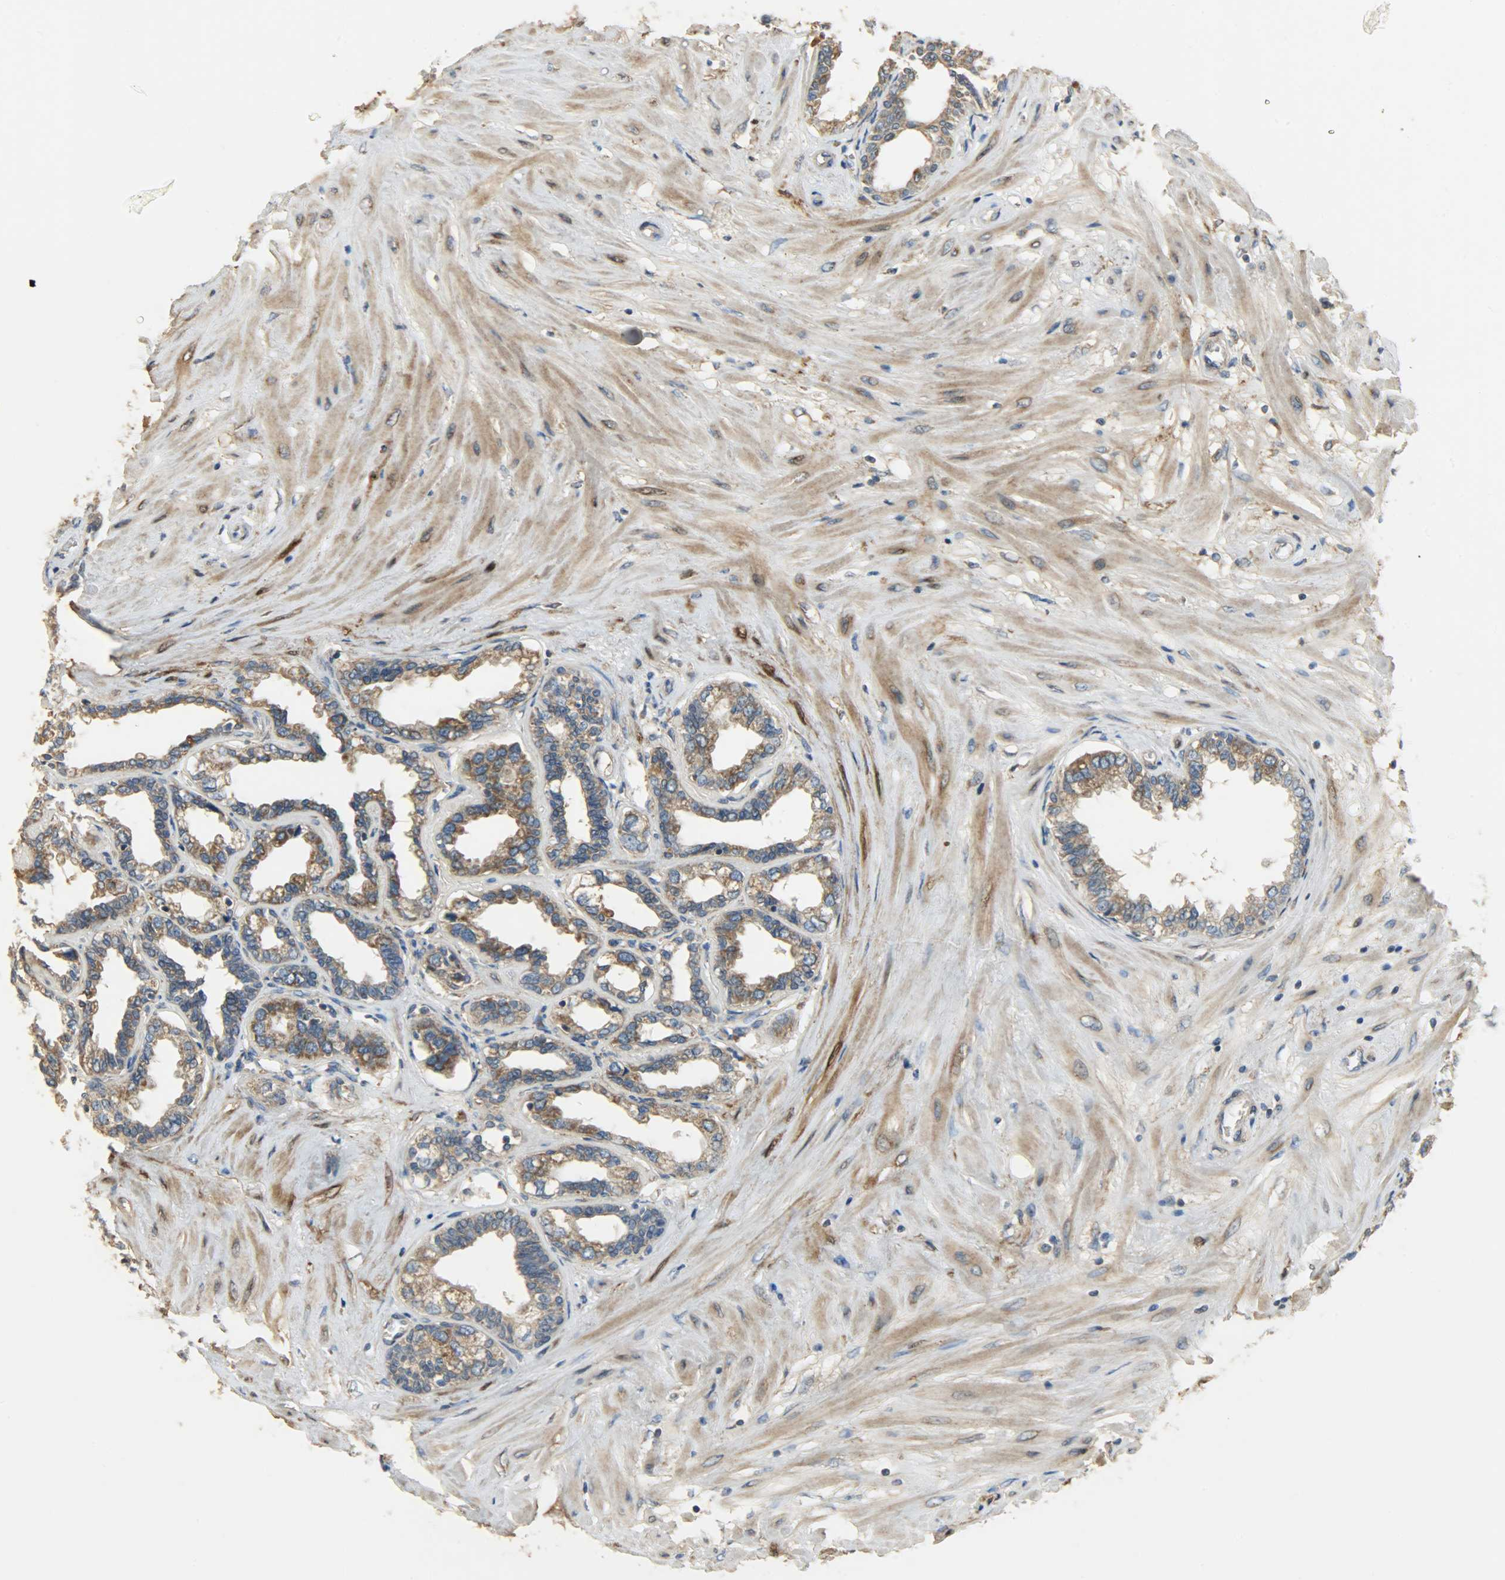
{"staining": {"intensity": "strong", "quantity": ">75%", "location": "cytoplasmic/membranous"}, "tissue": "seminal vesicle", "cell_type": "Glandular cells", "image_type": "normal", "snomed": [{"axis": "morphology", "description": "Normal tissue, NOS"}, {"axis": "morphology", "description": "Inflammation, NOS"}, {"axis": "topography", "description": "Urinary bladder"}, {"axis": "topography", "description": "Prostate"}, {"axis": "topography", "description": "Seminal veicle"}], "caption": "High-magnification brightfield microscopy of unremarkable seminal vesicle stained with DAB (brown) and counterstained with hematoxylin (blue). glandular cells exhibit strong cytoplasmic/membranous staining is appreciated in about>75% of cells. (brown staining indicates protein expression, while blue staining denotes nuclei).", "gene": "C1orf198", "patient": {"sex": "male", "age": 82}}